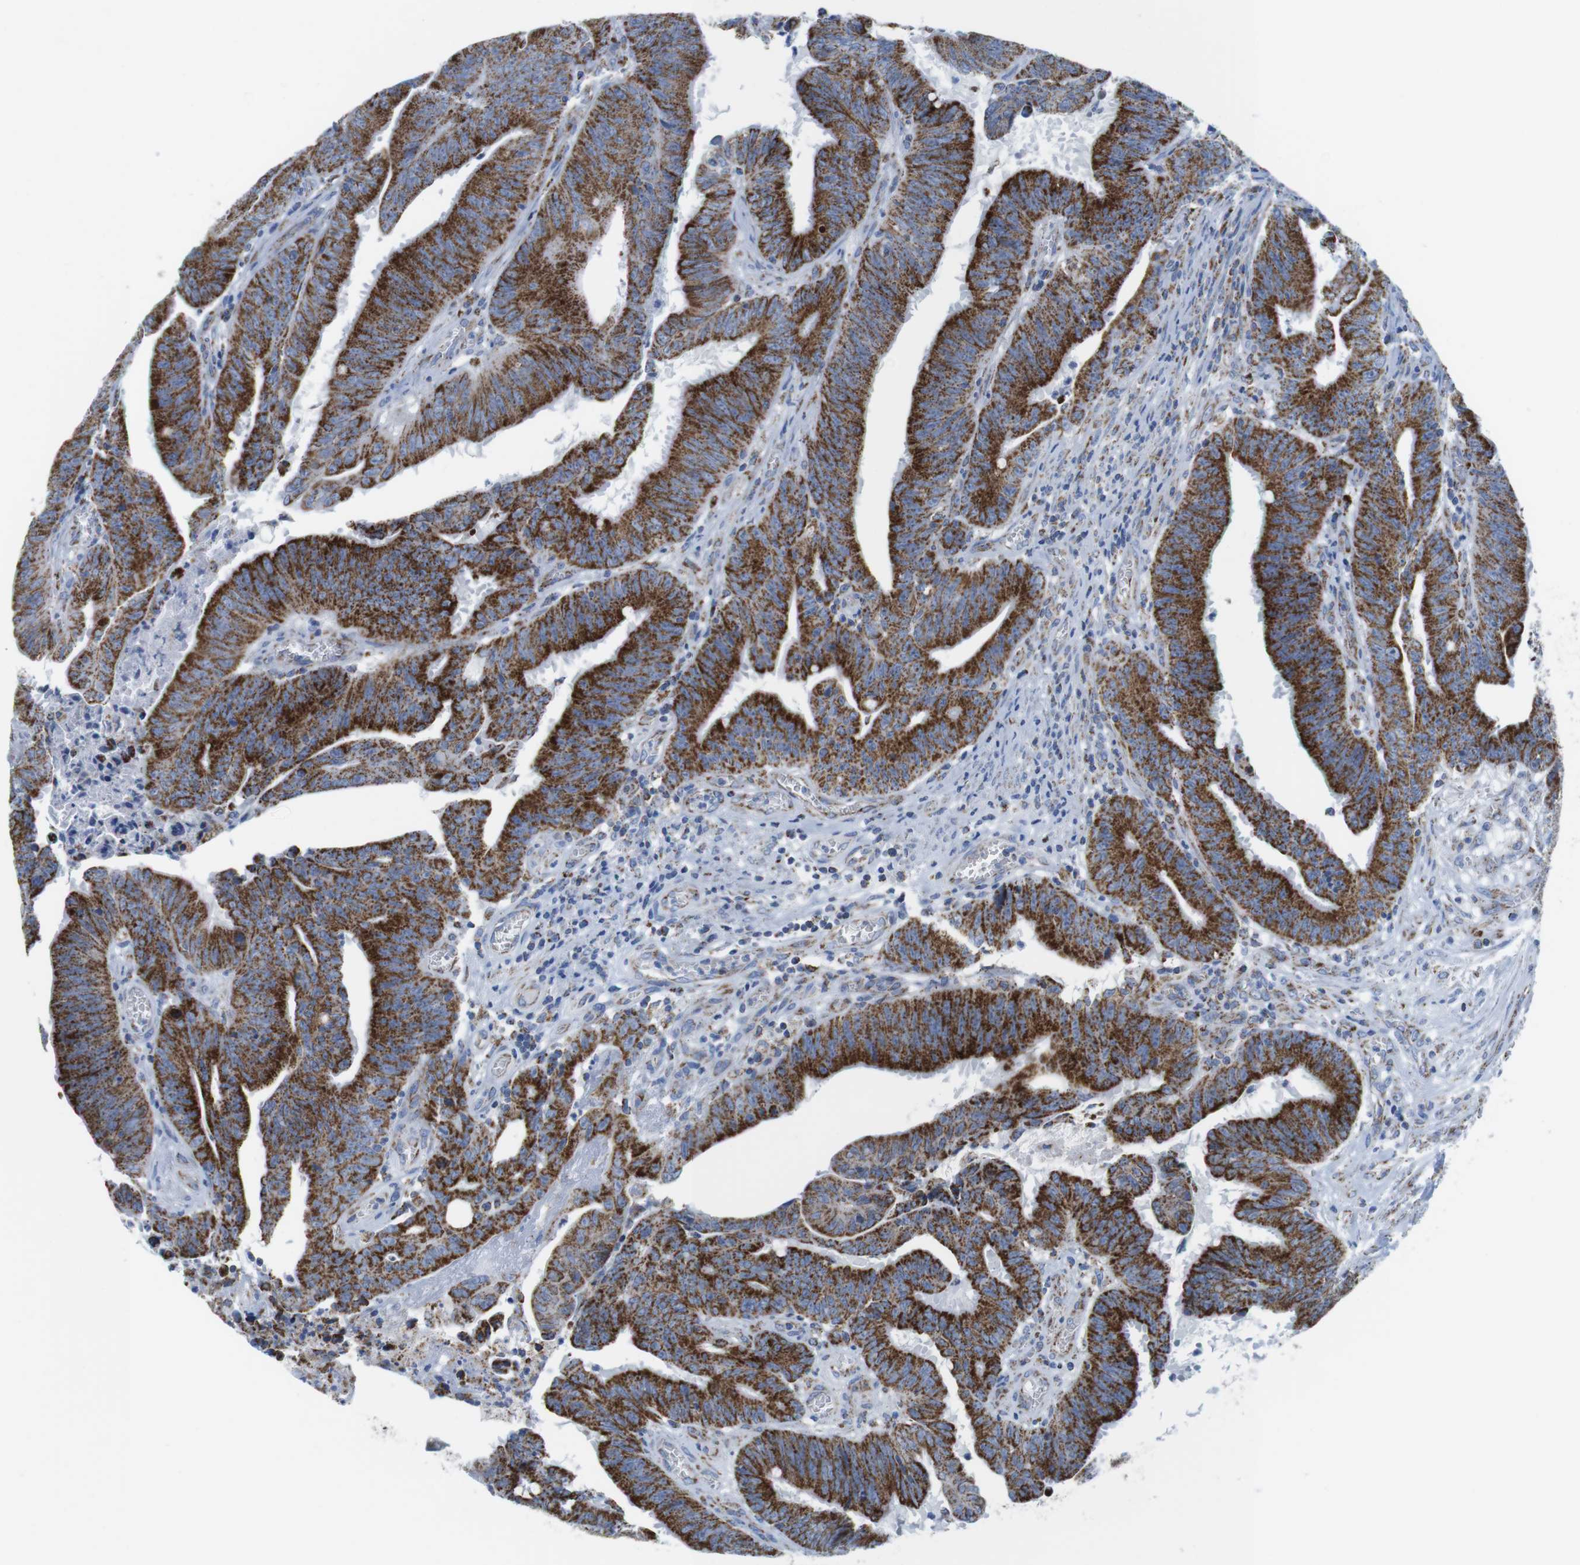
{"staining": {"intensity": "strong", "quantity": ">75%", "location": "cytoplasmic/membranous"}, "tissue": "colorectal cancer", "cell_type": "Tumor cells", "image_type": "cancer", "snomed": [{"axis": "morphology", "description": "Adenocarcinoma, NOS"}, {"axis": "topography", "description": "Colon"}], "caption": "Protein expression by immunohistochemistry (IHC) displays strong cytoplasmic/membranous positivity in approximately >75% of tumor cells in colorectal adenocarcinoma.", "gene": "ATP5PO", "patient": {"sex": "male", "age": 45}}